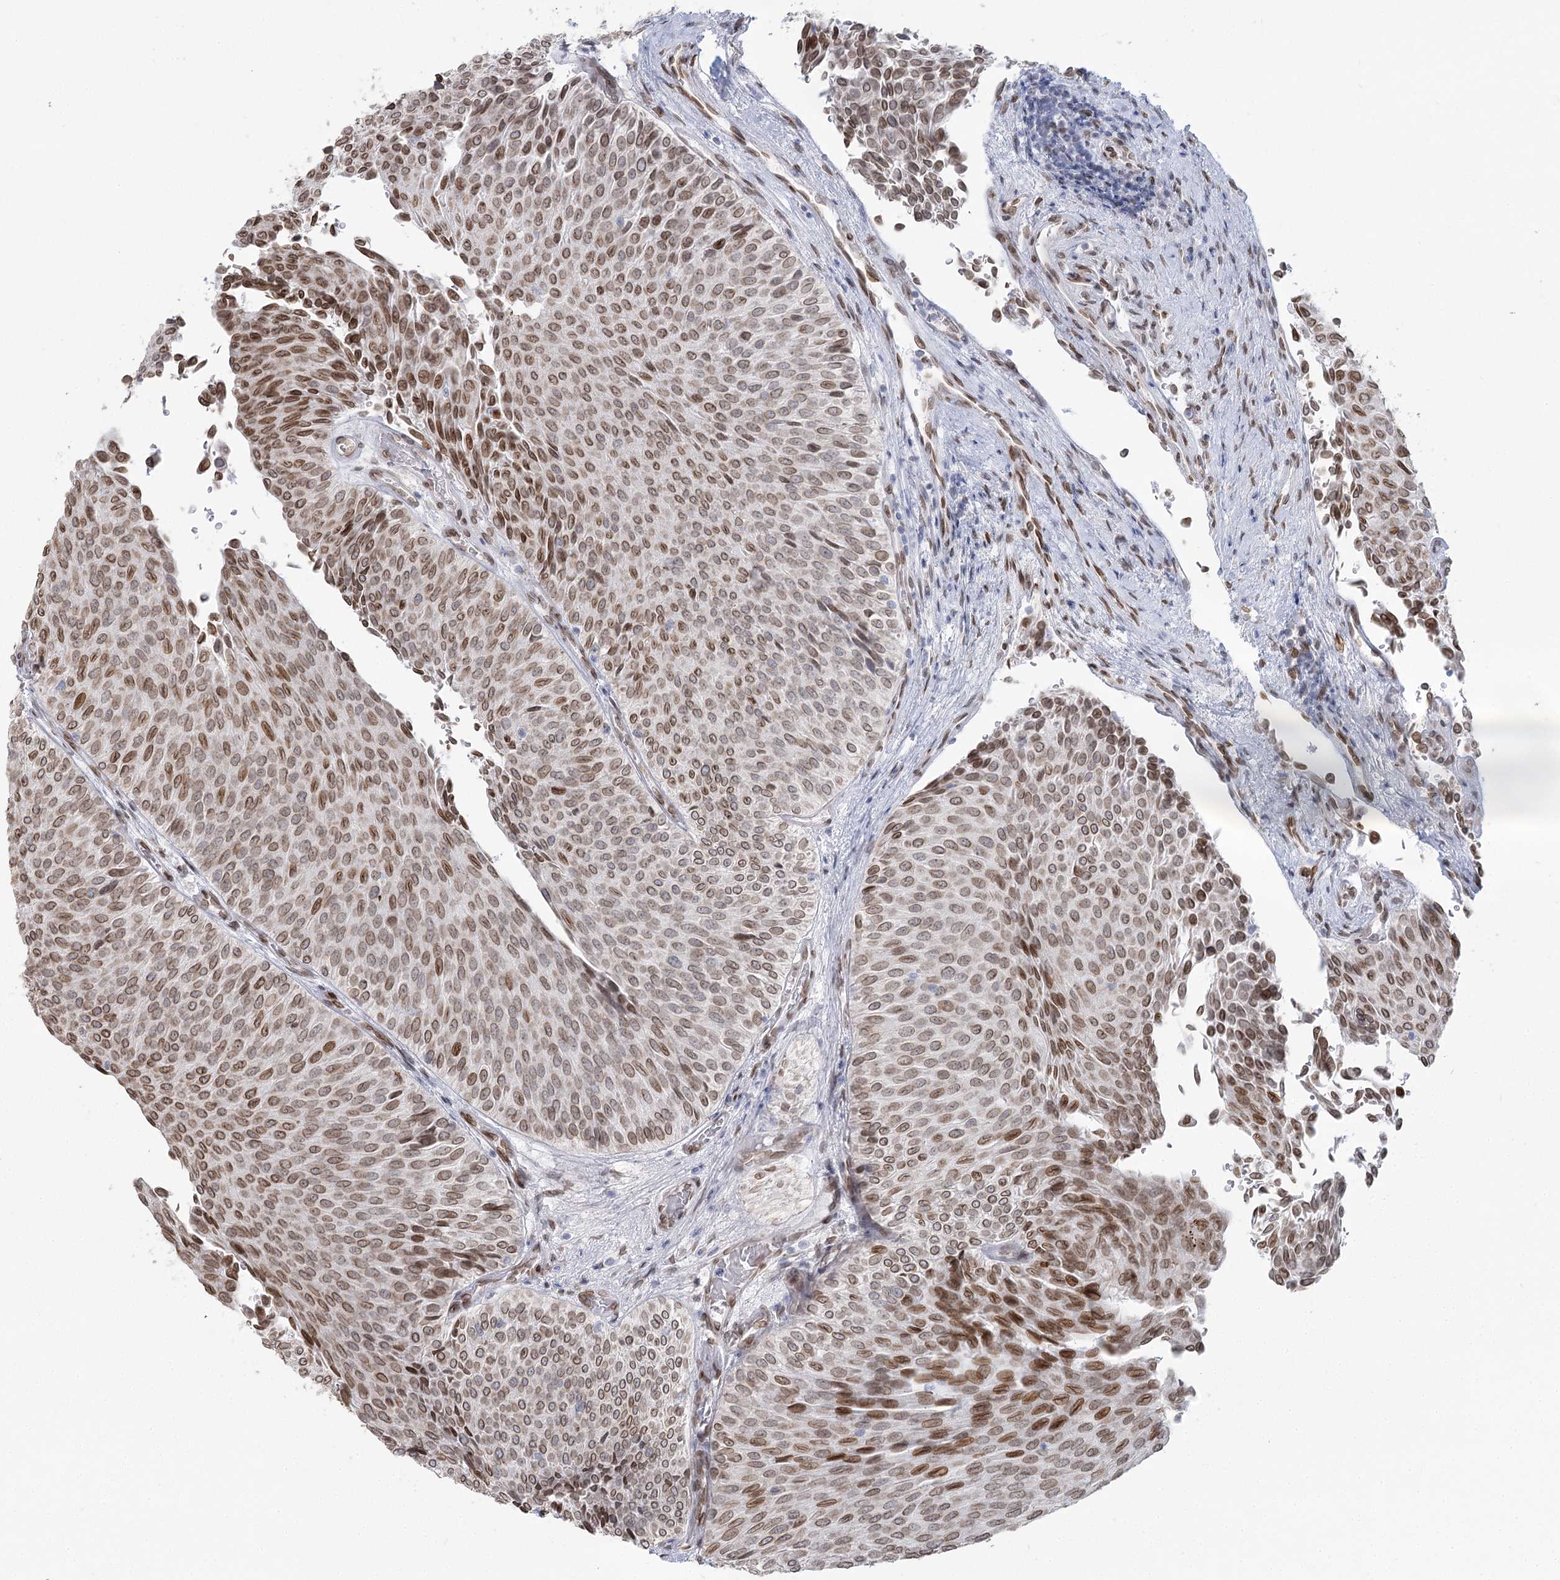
{"staining": {"intensity": "moderate", "quantity": ">75%", "location": "cytoplasmic/membranous,nuclear"}, "tissue": "urothelial cancer", "cell_type": "Tumor cells", "image_type": "cancer", "snomed": [{"axis": "morphology", "description": "Urothelial carcinoma, Low grade"}, {"axis": "topography", "description": "Urinary bladder"}], "caption": "Low-grade urothelial carcinoma stained with a protein marker shows moderate staining in tumor cells.", "gene": "VWA5A", "patient": {"sex": "male", "age": 78}}